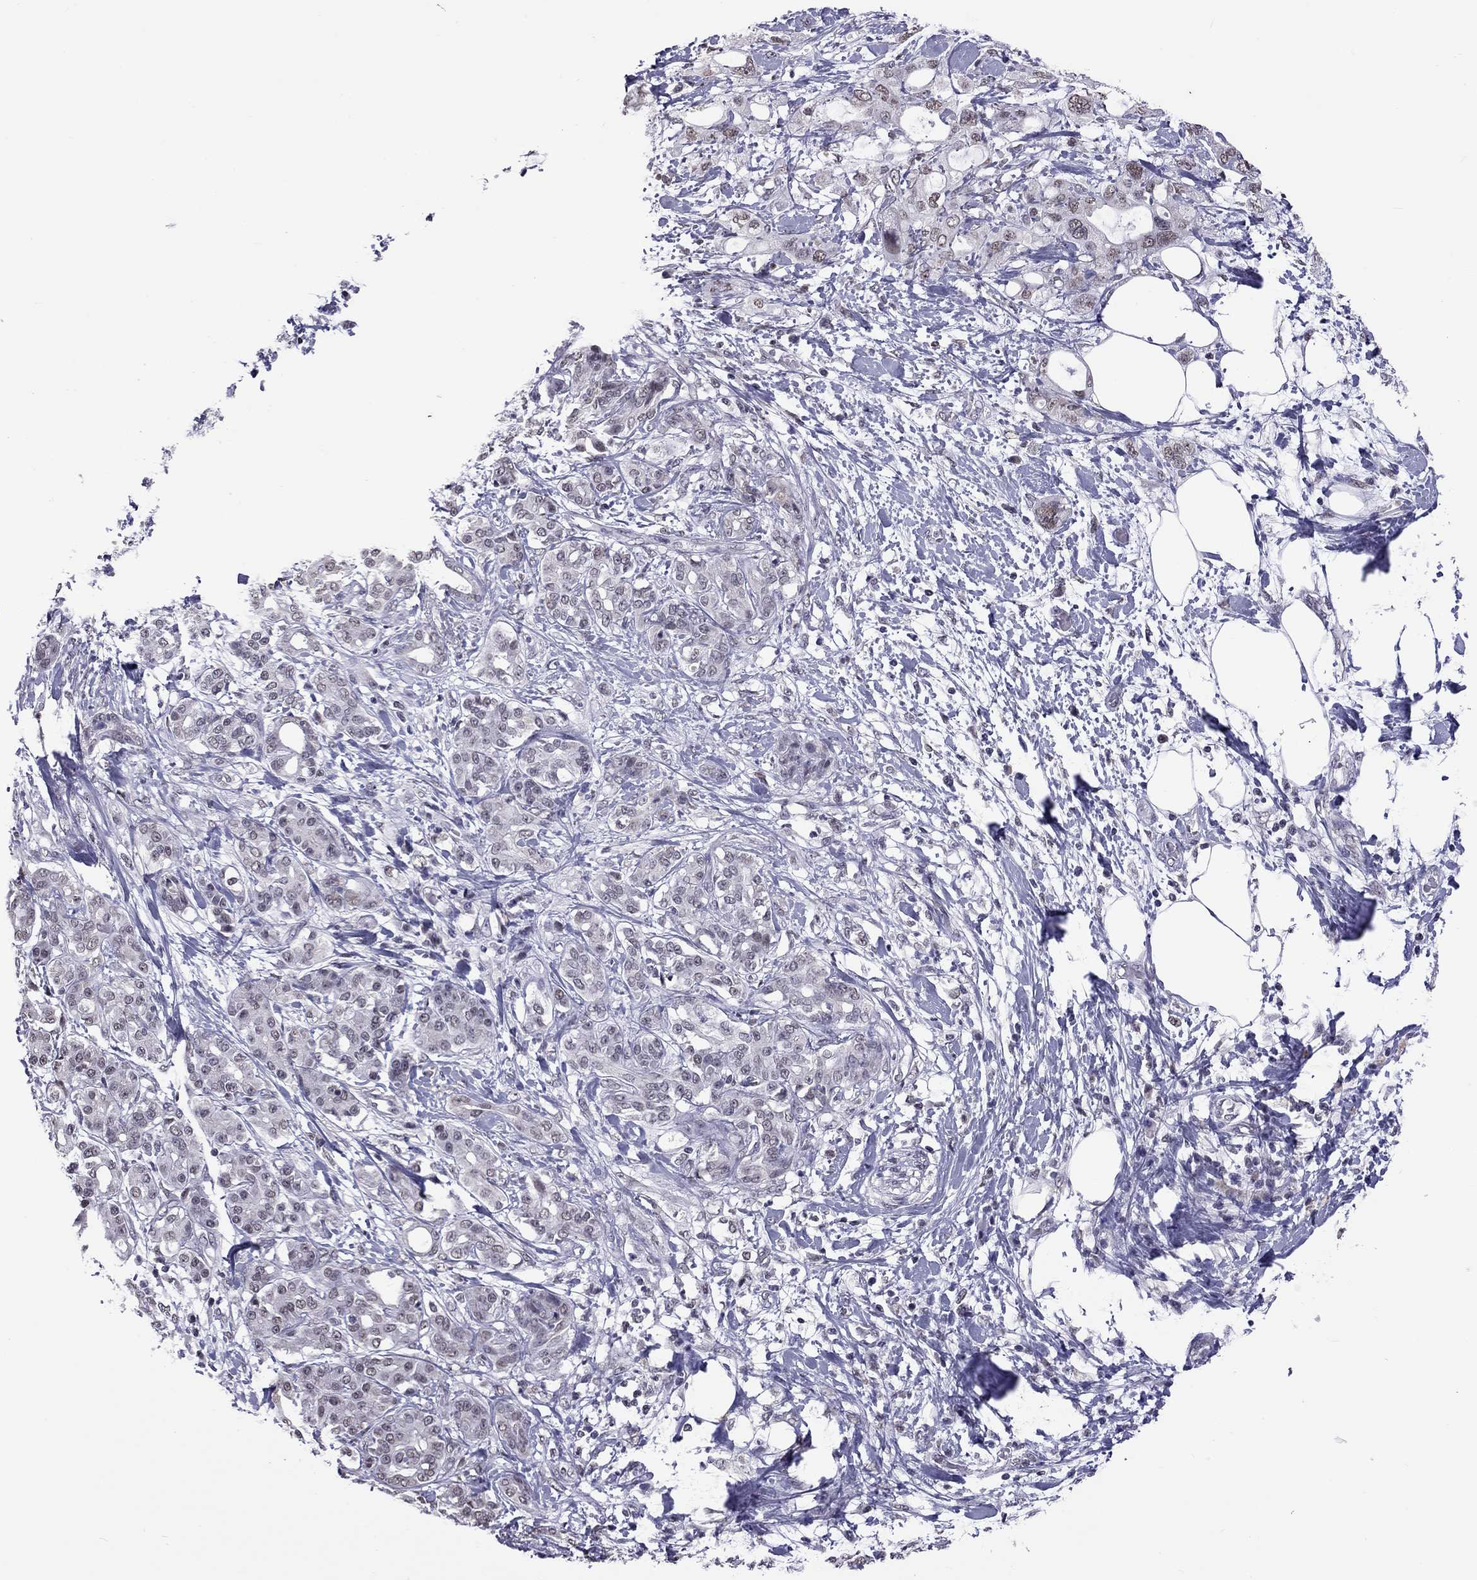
{"staining": {"intensity": "negative", "quantity": "none", "location": "none"}, "tissue": "pancreatic cancer", "cell_type": "Tumor cells", "image_type": "cancer", "snomed": [{"axis": "morphology", "description": "Adenocarcinoma, NOS"}, {"axis": "topography", "description": "Pancreas"}], "caption": "A micrograph of adenocarcinoma (pancreatic) stained for a protein shows no brown staining in tumor cells. Brightfield microscopy of immunohistochemistry (IHC) stained with DAB (brown) and hematoxylin (blue), captured at high magnification.", "gene": "PPP1R3A", "patient": {"sex": "female", "age": 56}}